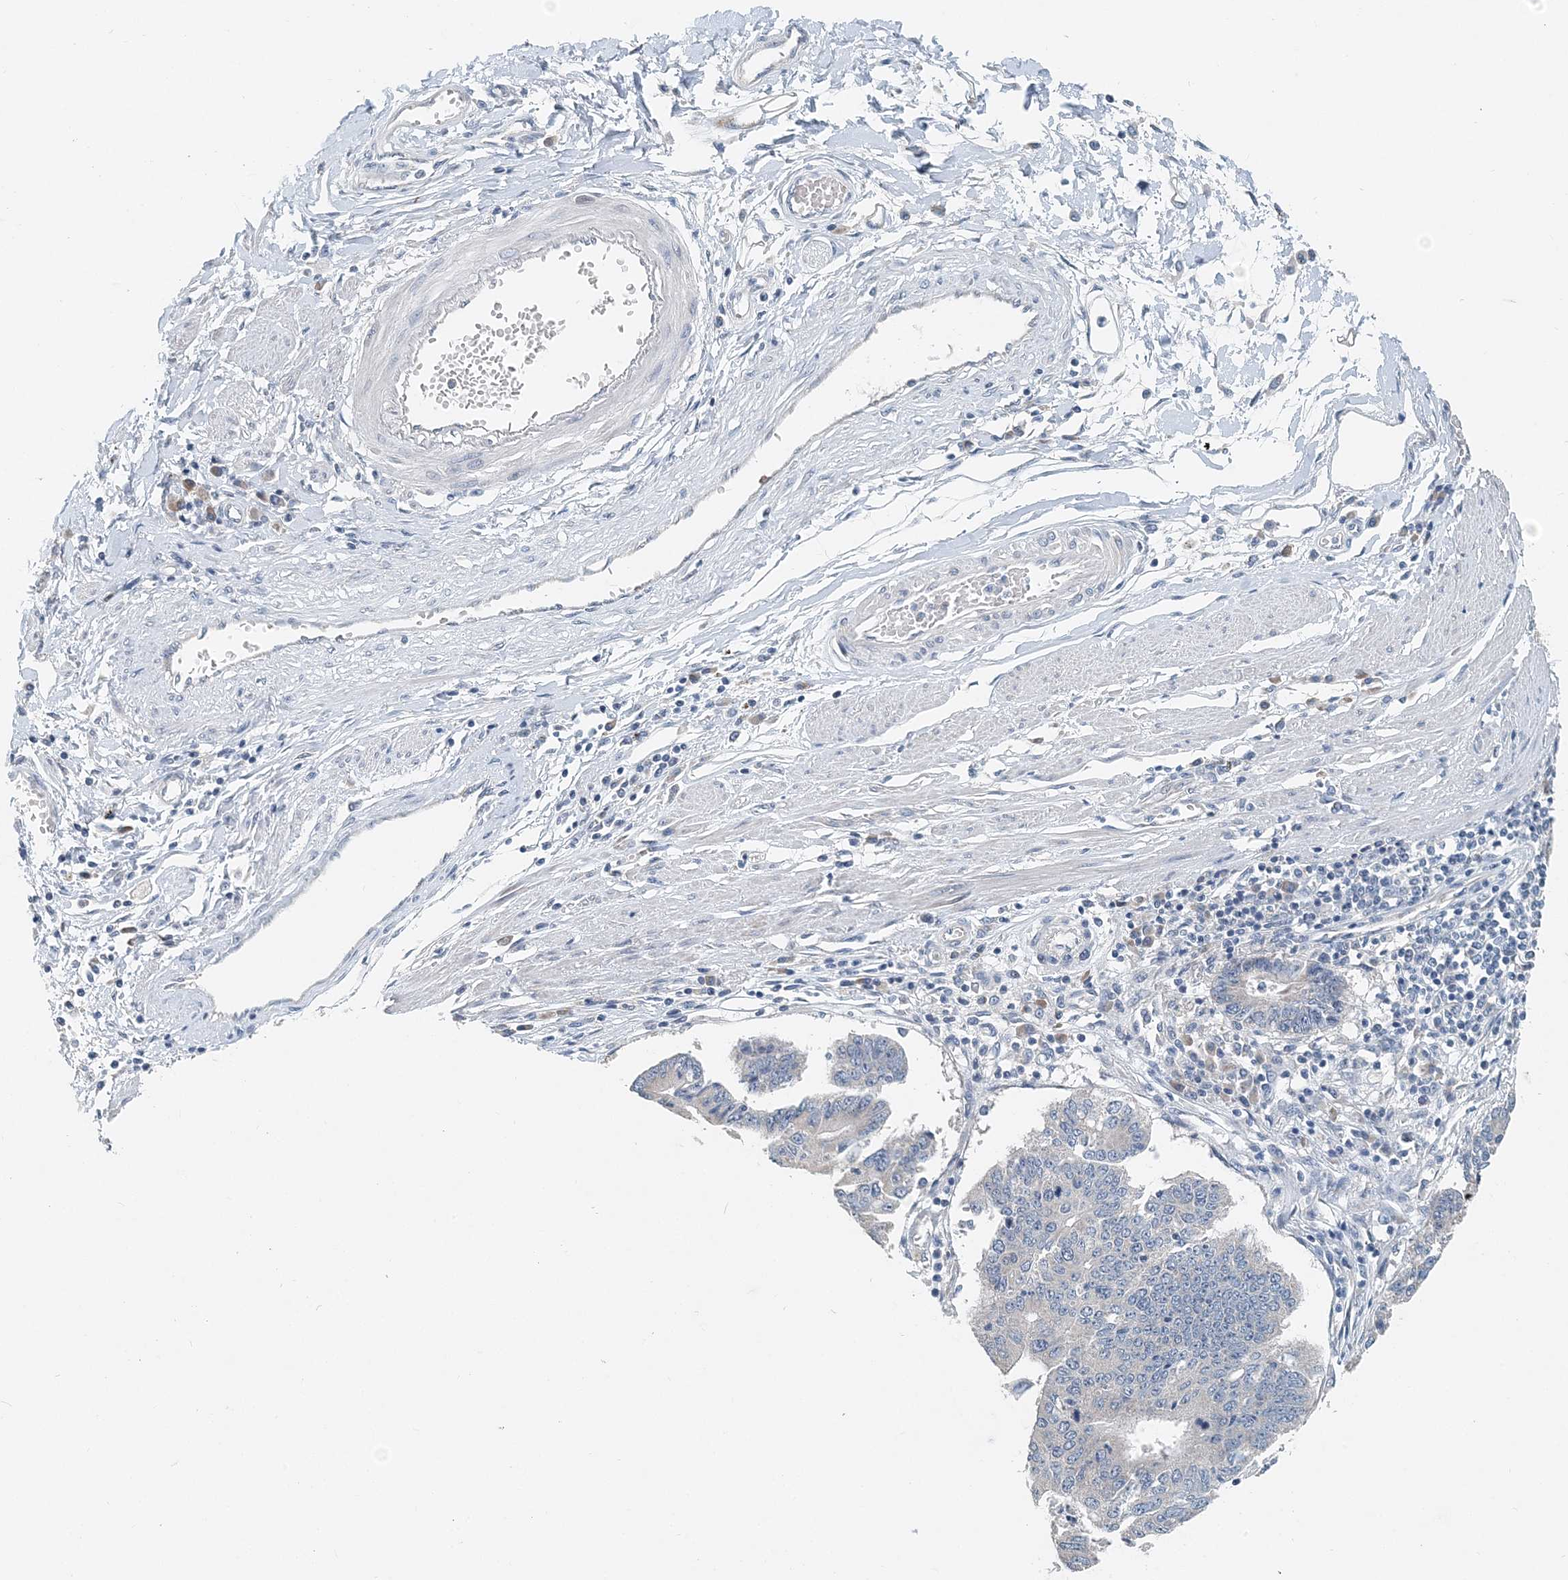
{"staining": {"intensity": "negative", "quantity": "none", "location": "none"}, "tissue": "stomach cancer", "cell_type": "Tumor cells", "image_type": "cancer", "snomed": [{"axis": "morphology", "description": "Adenocarcinoma, NOS"}, {"axis": "topography", "description": "Stomach"}], "caption": "DAB (3,3'-diaminobenzidine) immunohistochemical staining of adenocarcinoma (stomach) shows no significant staining in tumor cells.", "gene": "EEF1A2", "patient": {"sex": "male", "age": 59}}